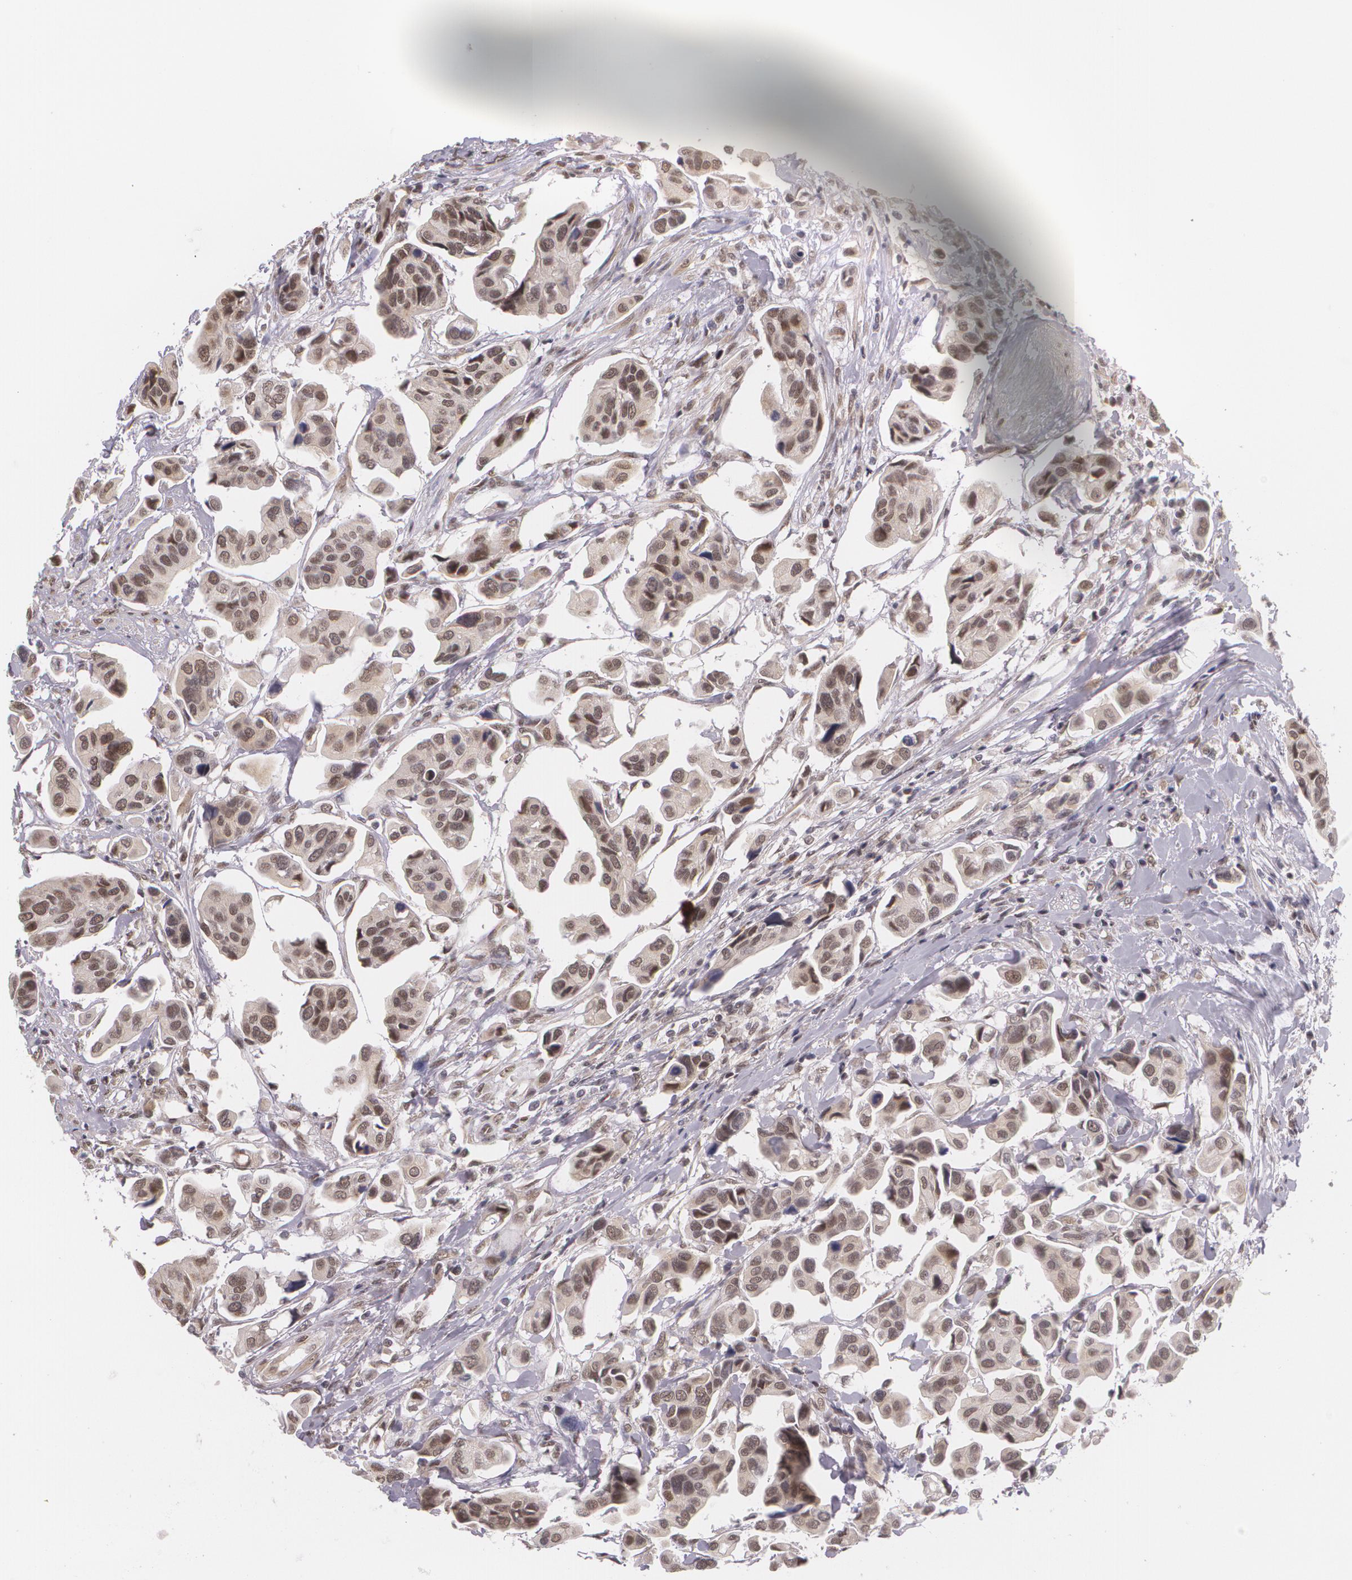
{"staining": {"intensity": "weak", "quantity": "25%-75%", "location": "nuclear"}, "tissue": "urothelial cancer", "cell_type": "Tumor cells", "image_type": "cancer", "snomed": [{"axis": "morphology", "description": "Adenocarcinoma, NOS"}, {"axis": "topography", "description": "Urinary bladder"}], "caption": "Immunohistochemistry histopathology image of adenocarcinoma stained for a protein (brown), which shows low levels of weak nuclear staining in approximately 25%-75% of tumor cells.", "gene": "ALX1", "patient": {"sex": "male", "age": 61}}